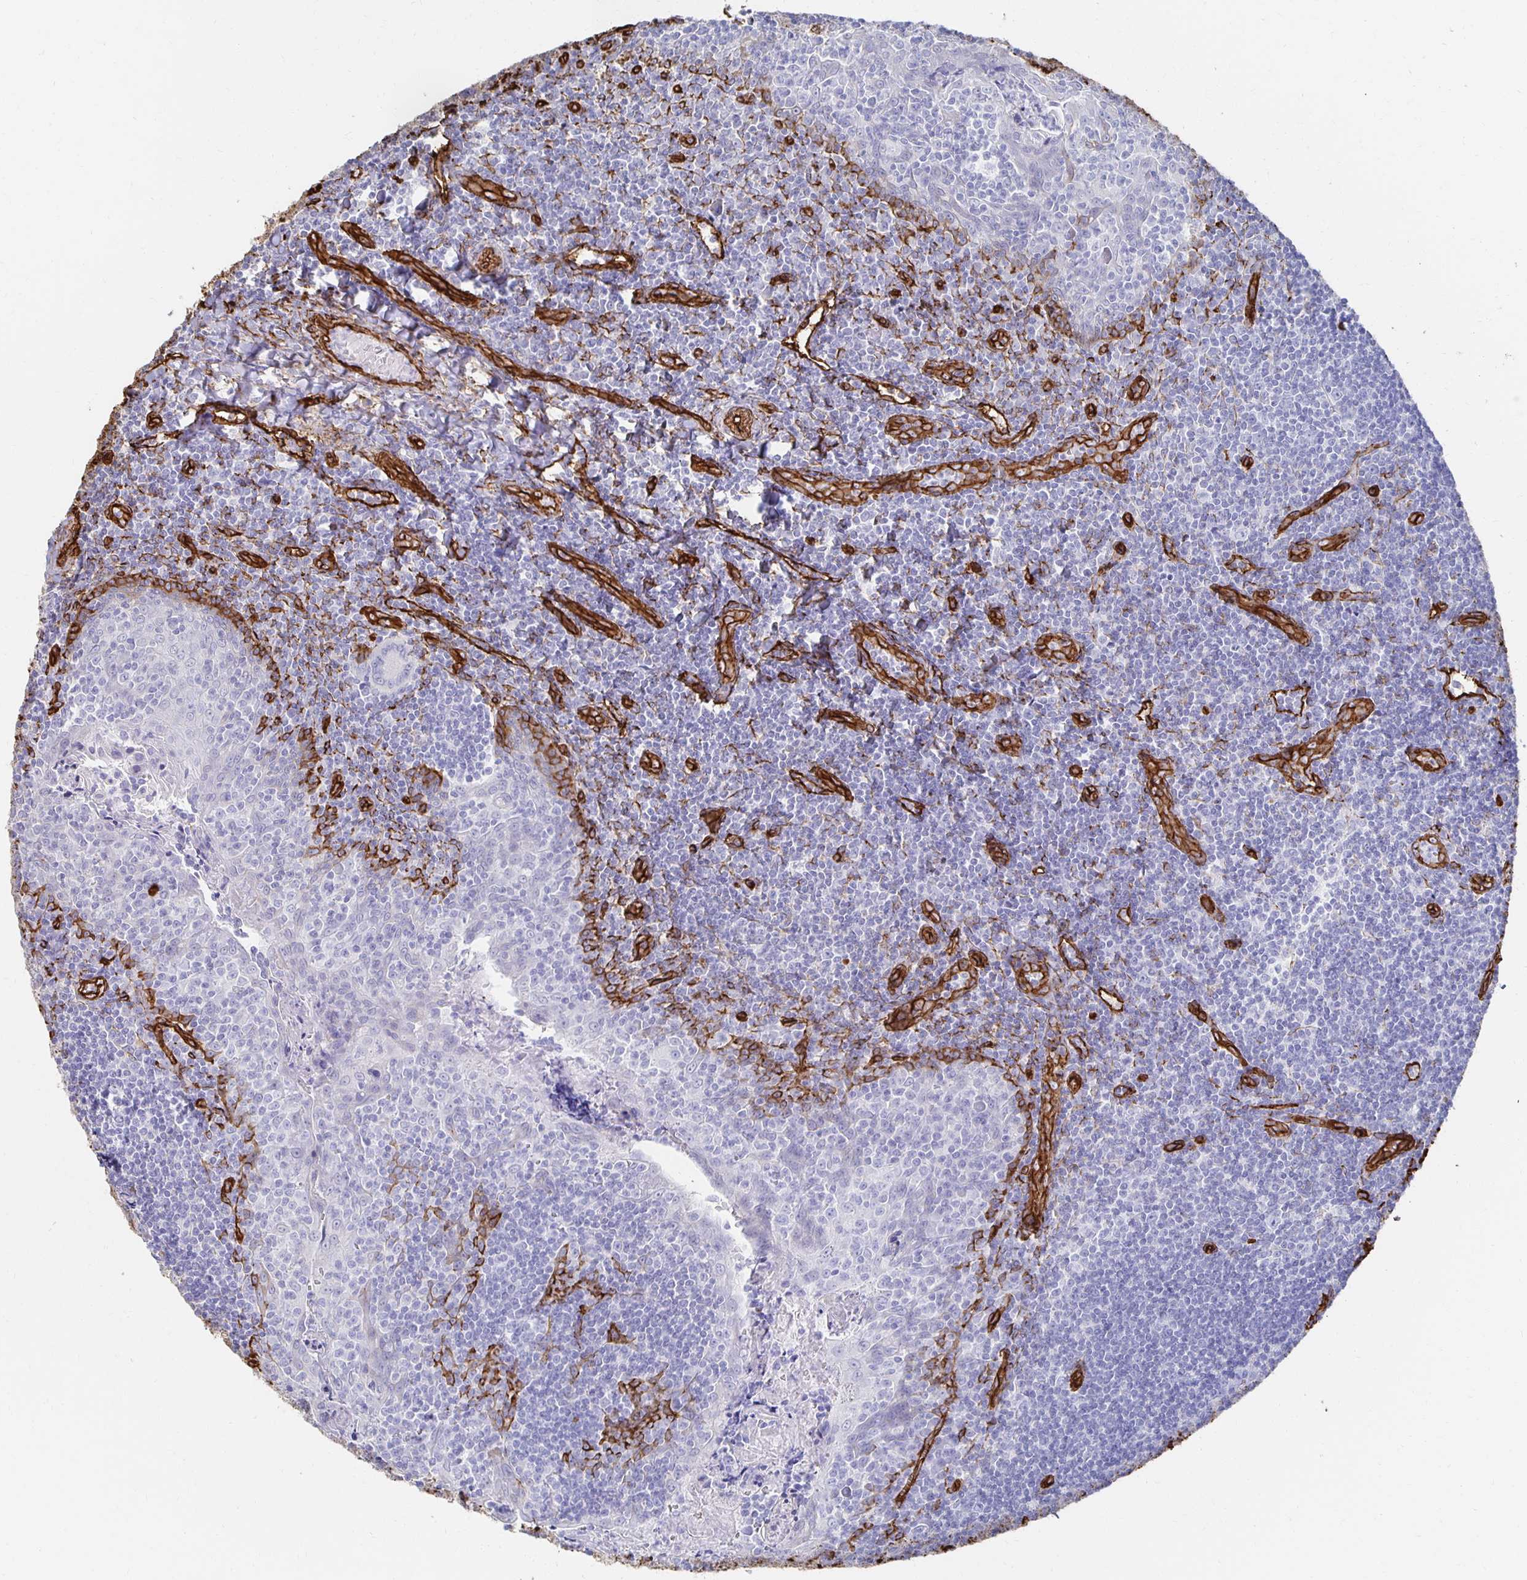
{"staining": {"intensity": "strong", "quantity": "<25%", "location": "cytoplasmic/membranous"}, "tissue": "tonsil", "cell_type": "Germinal center cells", "image_type": "normal", "snomed": [{"axis": "morphology", "description": "Normal tissue, NOS"}, {"axis": "morphology", "description": "Inflammation, NOS"}, {"axis": "topography", "description": "Tonsil"}], "caption": "IHC (DAB (3,3'-diaminobenzidine)) staining of benign tonsil displays strong cytoplasmic/membranous protein expression in approximately <25% of germinal center cells. (brown staining indicates protein expression, while blue staining denotes nuclei).", "gene": "VIPR2", "patient": {"sex": "female", "age": 31}}